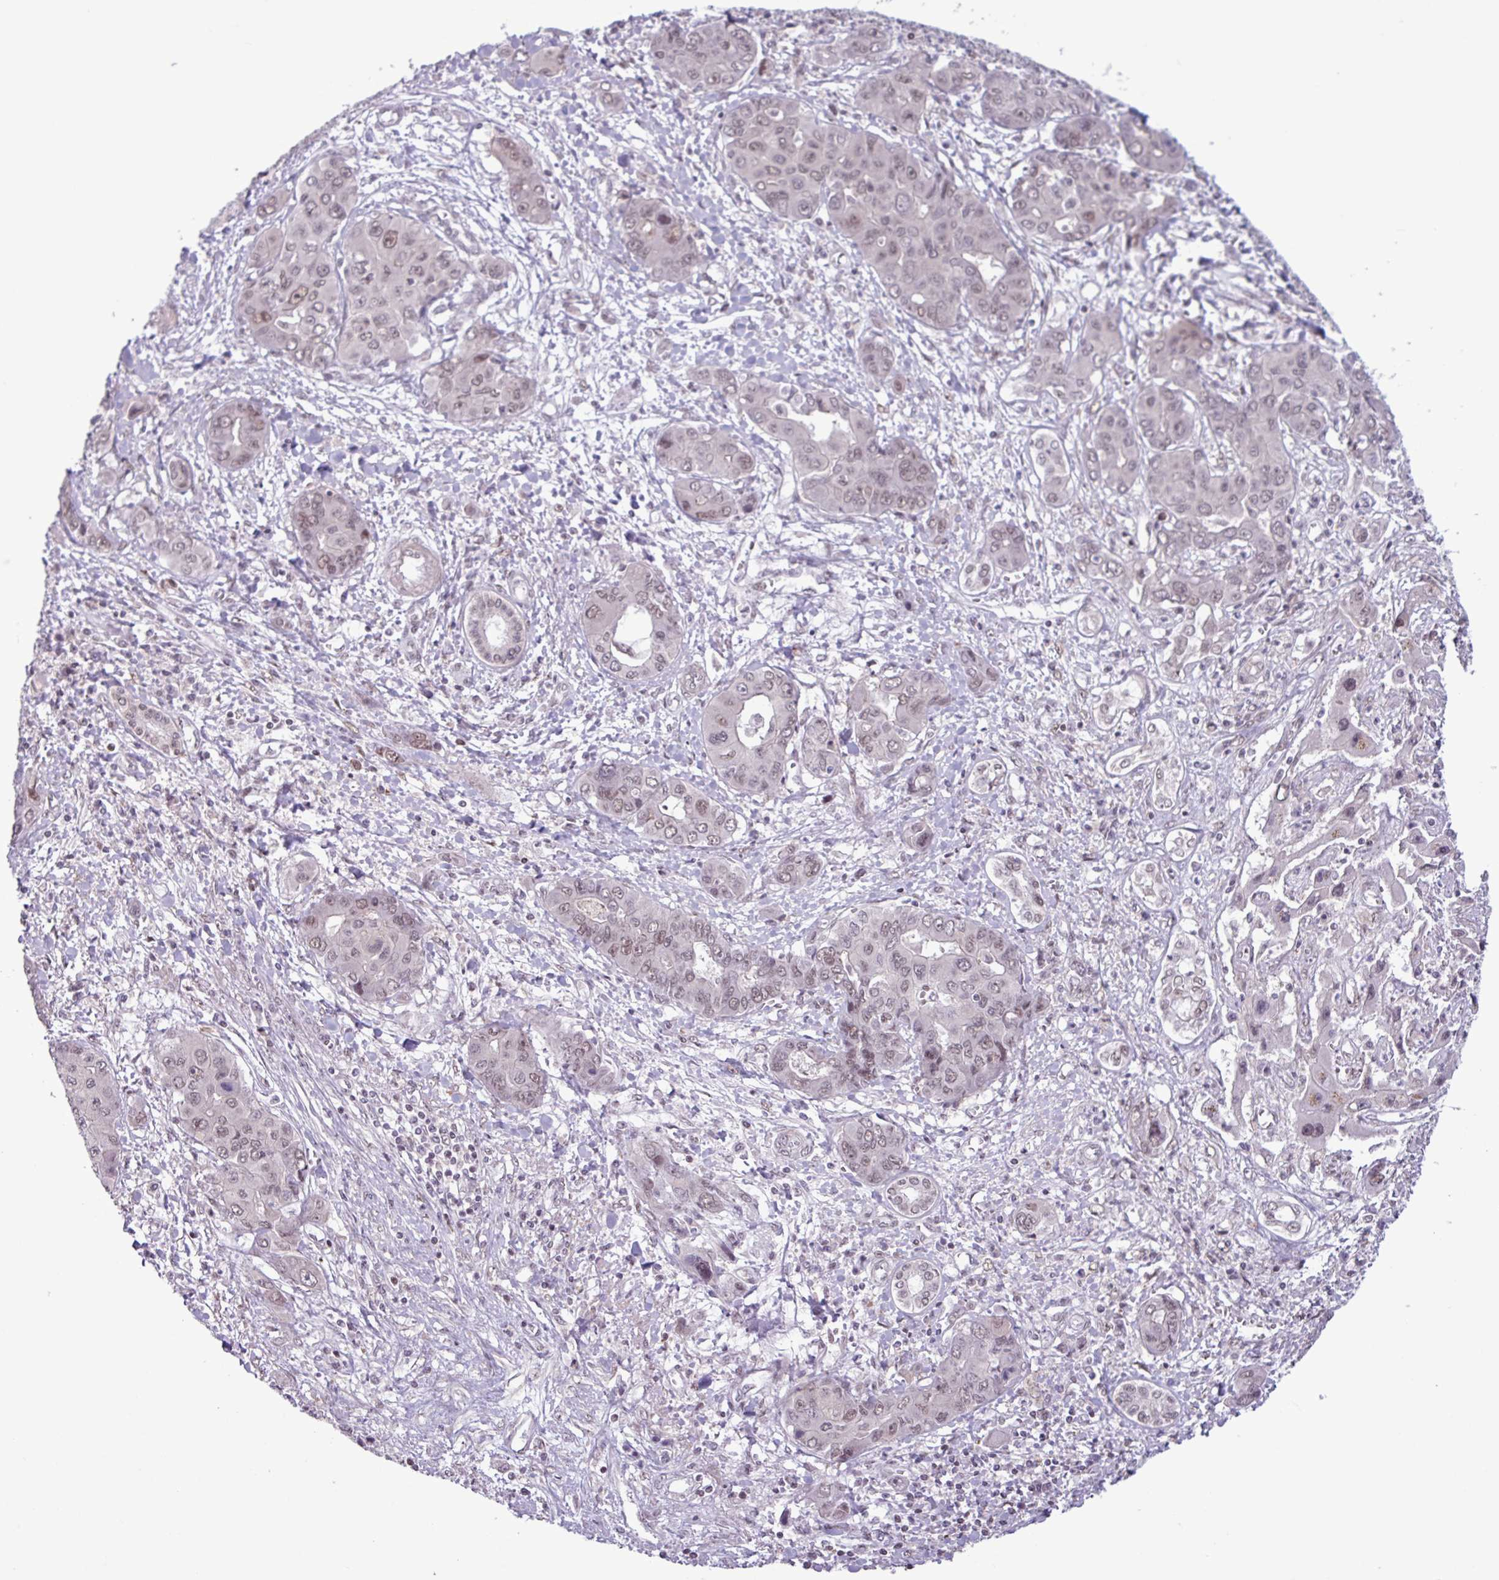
{"staining": {"intensity": "weak", "quantity": ">75%", "location": "nuclear"}, "tissue": "liver cancer", "cell_type": "Tumor cells", "image_type": "cancer", "snomed": [{"axis": "morphology", "description": "Cholangiocarcinoma"}, {"axis": "topography", "description": "Liver"}], "caption": "The image exhibits a brown stain indicating the presence of a protein in the nuclear of tumor cells in cholangiocarcinoma (liver).", "gene": "NOTCH2", "patient": {"sex": "male", "age": 67}}